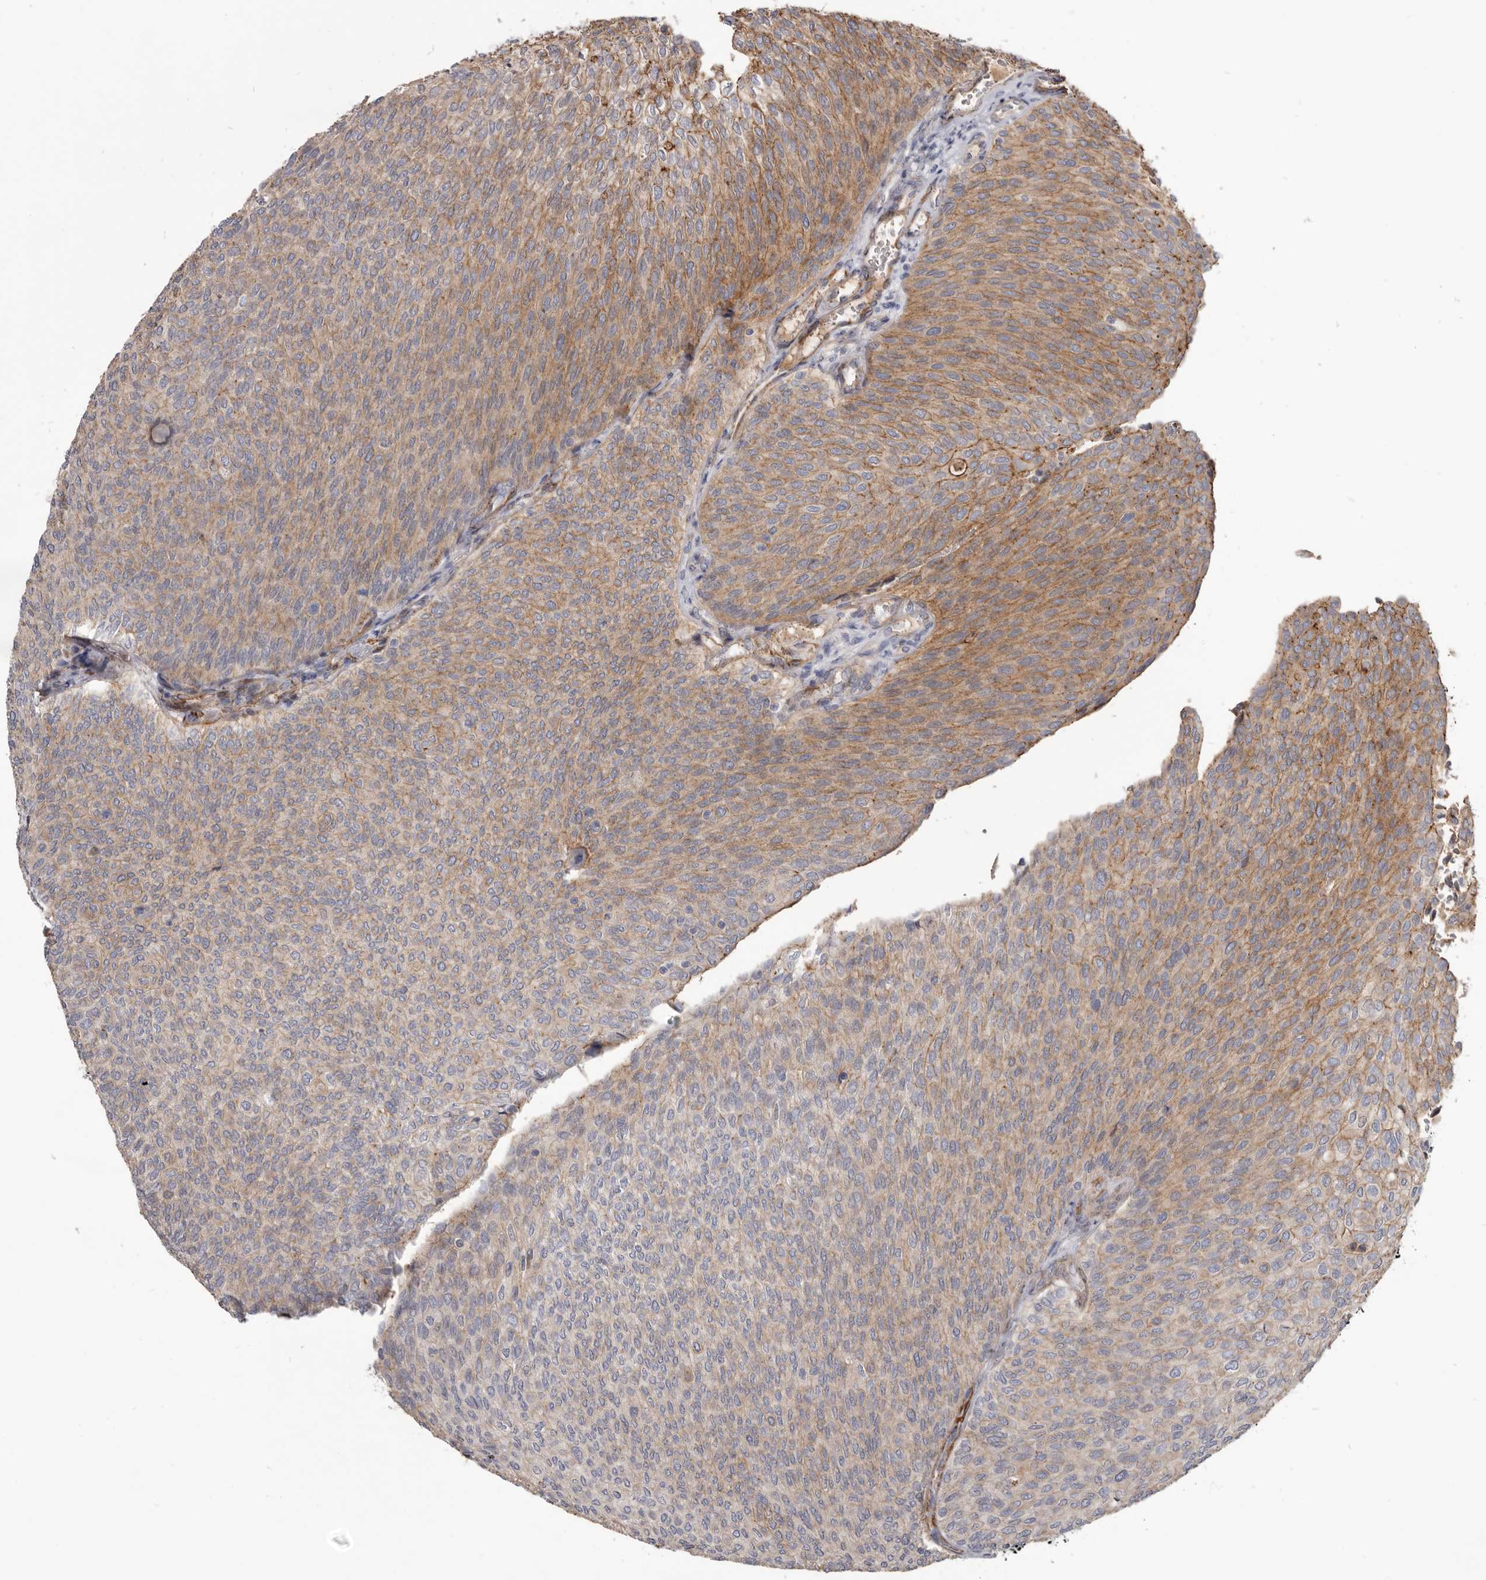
{"staining": {"intensity": "moderate", "quantity": "25%-75%", "location": "cytoplasmic/membranous"}, "tissue": "urothelial cancer", "cell_type": "Tumor cells", "image_type": "cancer", "snomed": [{"axis": "morphology", "description": "Urothelial carcinoma, Low grade"}, {"axis": "topography", "description": "Urinary bladder"}], "caption": "Urothelial cancer tissue demonstrates moderate cytoplasmic/membranous expression in about 25%-75% of tumor cells, visualized by immunohistochemistry.", "gene": "CGN", "patient": {"sex": "female", "age": 79}}